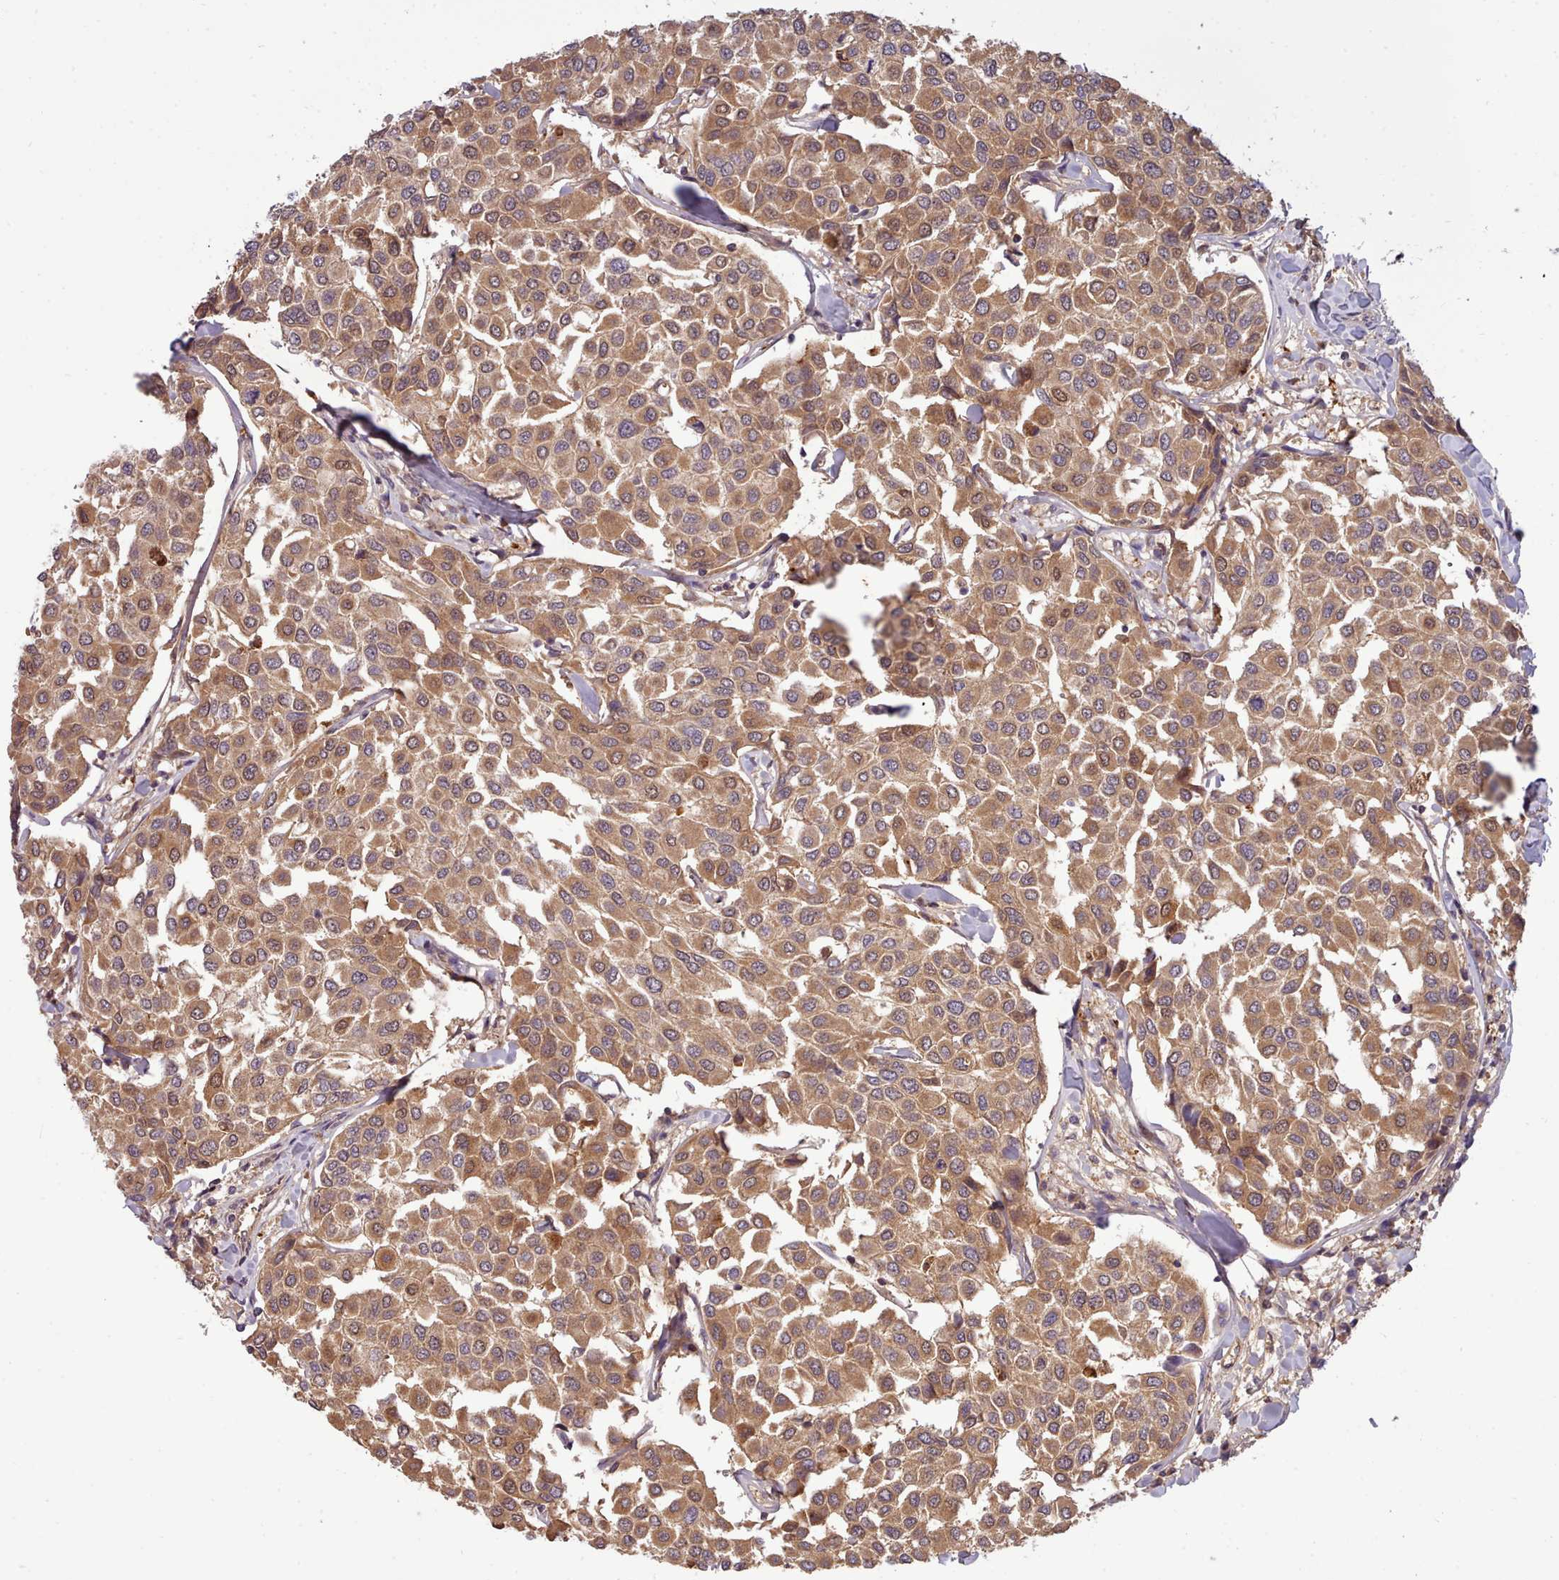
{"staining": {"intensity": "moderate", "quantity": ">75%", "location": "cytoplasmic/membranous,nuclear"}, "tissue": "breast cancer", "cell_type": "Tumor cells", "image_type": "cancer", "snomed": [{"axis": "morphology", "description": "Duct carcinoma"}, {"axis": "topography", "description": "Breast"}], "caption": "Immunohistochemical staining of invasive ductal carcinoma (breast) demonstrates medium levels of moderate cytoplasmic/membranous and nuclear expression in approximately >75% of tumor cells.", "gene": "ARL17A", "patient": {"sex": "female", "age": 55}}